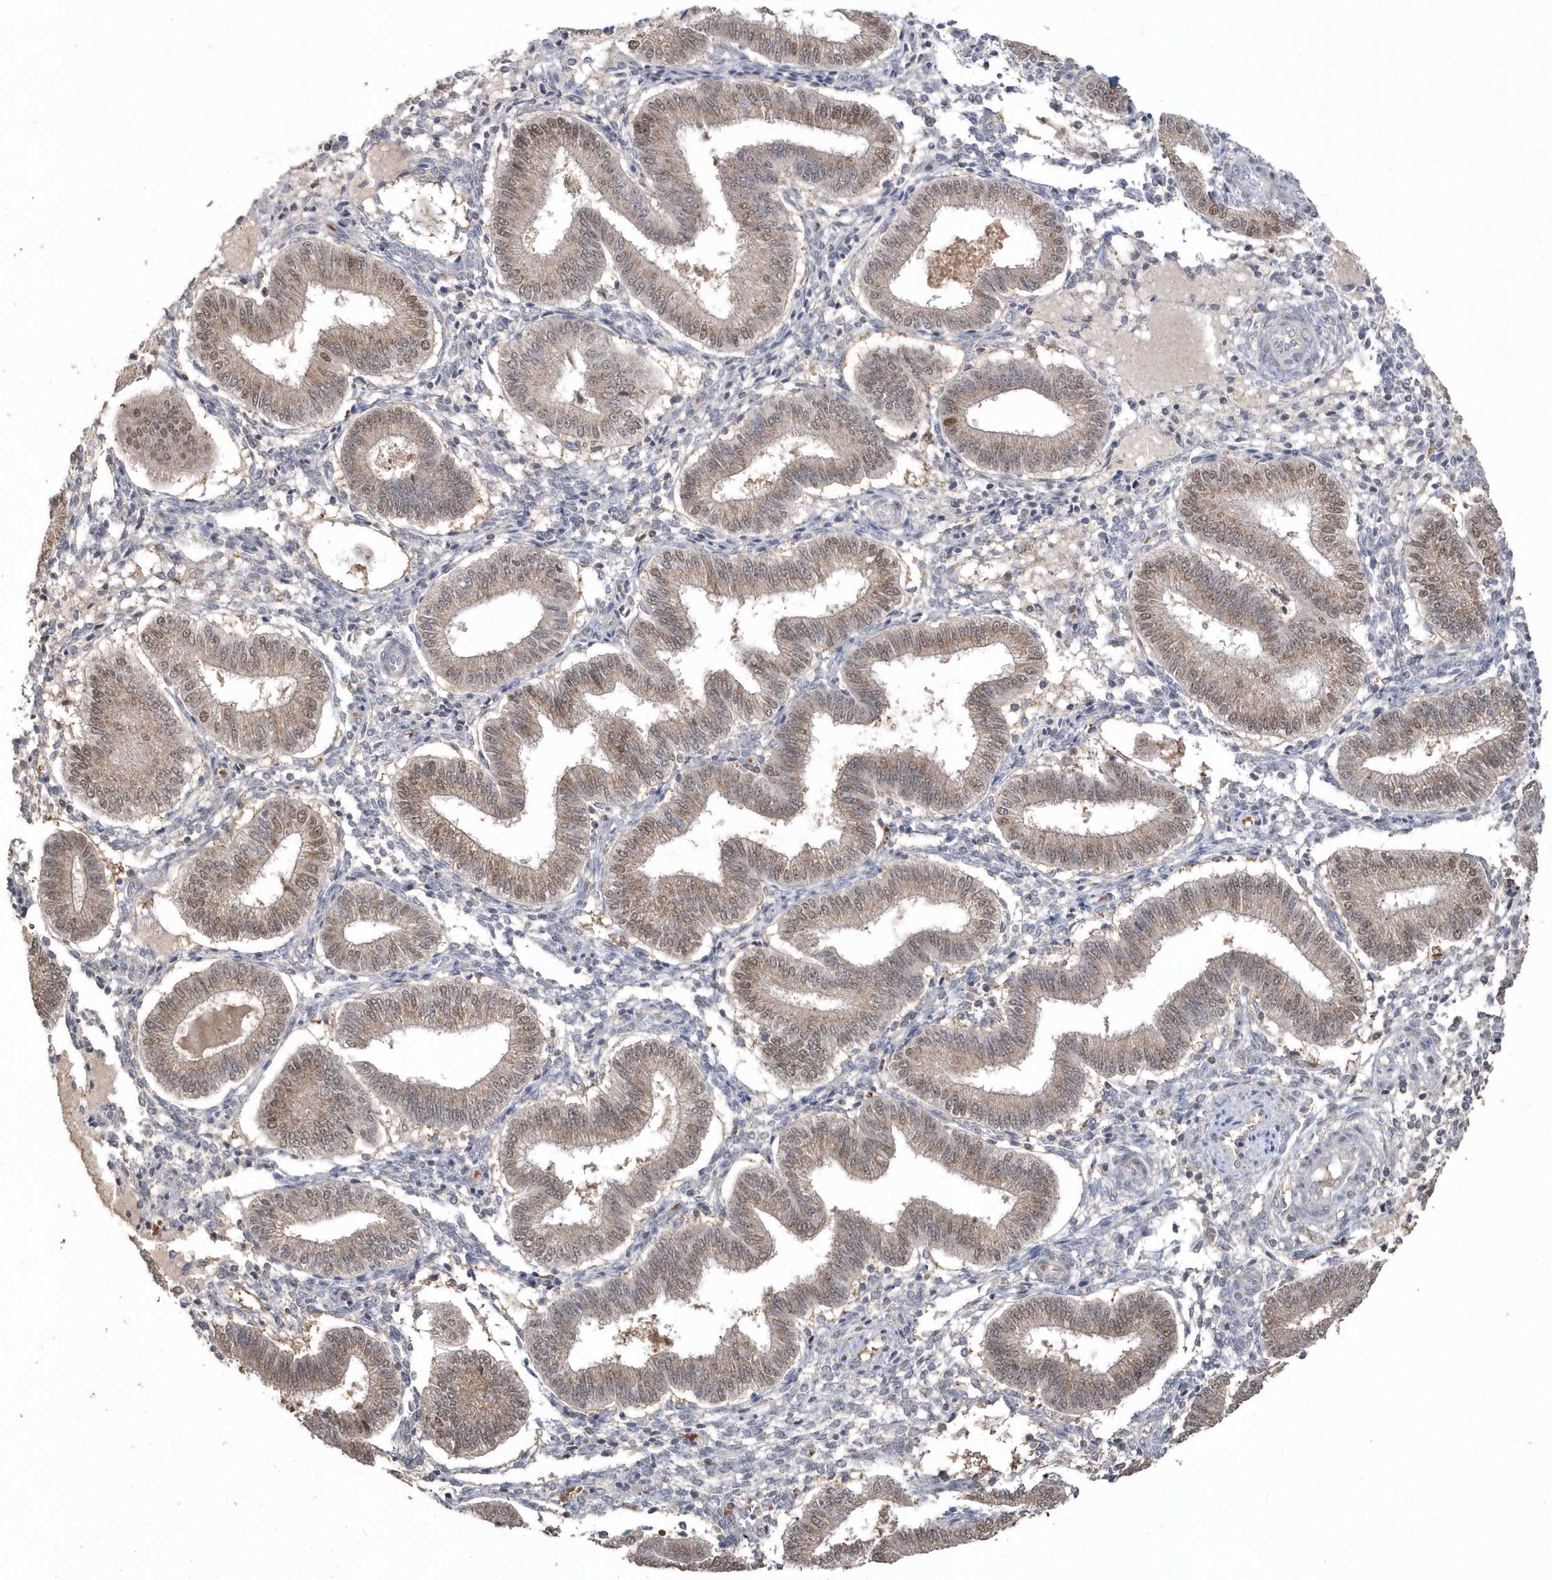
{"staining": {"intensity": "weak", "quantity": "<25%", "location": "cytoplasmic/membranous"}, "tissue": "endometrium", "cell_type": "Cells in endometrial stroma", "image_type": "normal", "snomed": [{"axis": "morphology", "description": "Normal tissue, NOS"}, {"axis": "topography", "description": "Endometrium"}], "caption": "Immunohistochemistry histopathology image of normal human endometrium stained for a protein (brown), which displays no expression in cells in endometrial stroma.", "gene": "GEMIN6", "patient": {"sex": "female", "age": 39}}